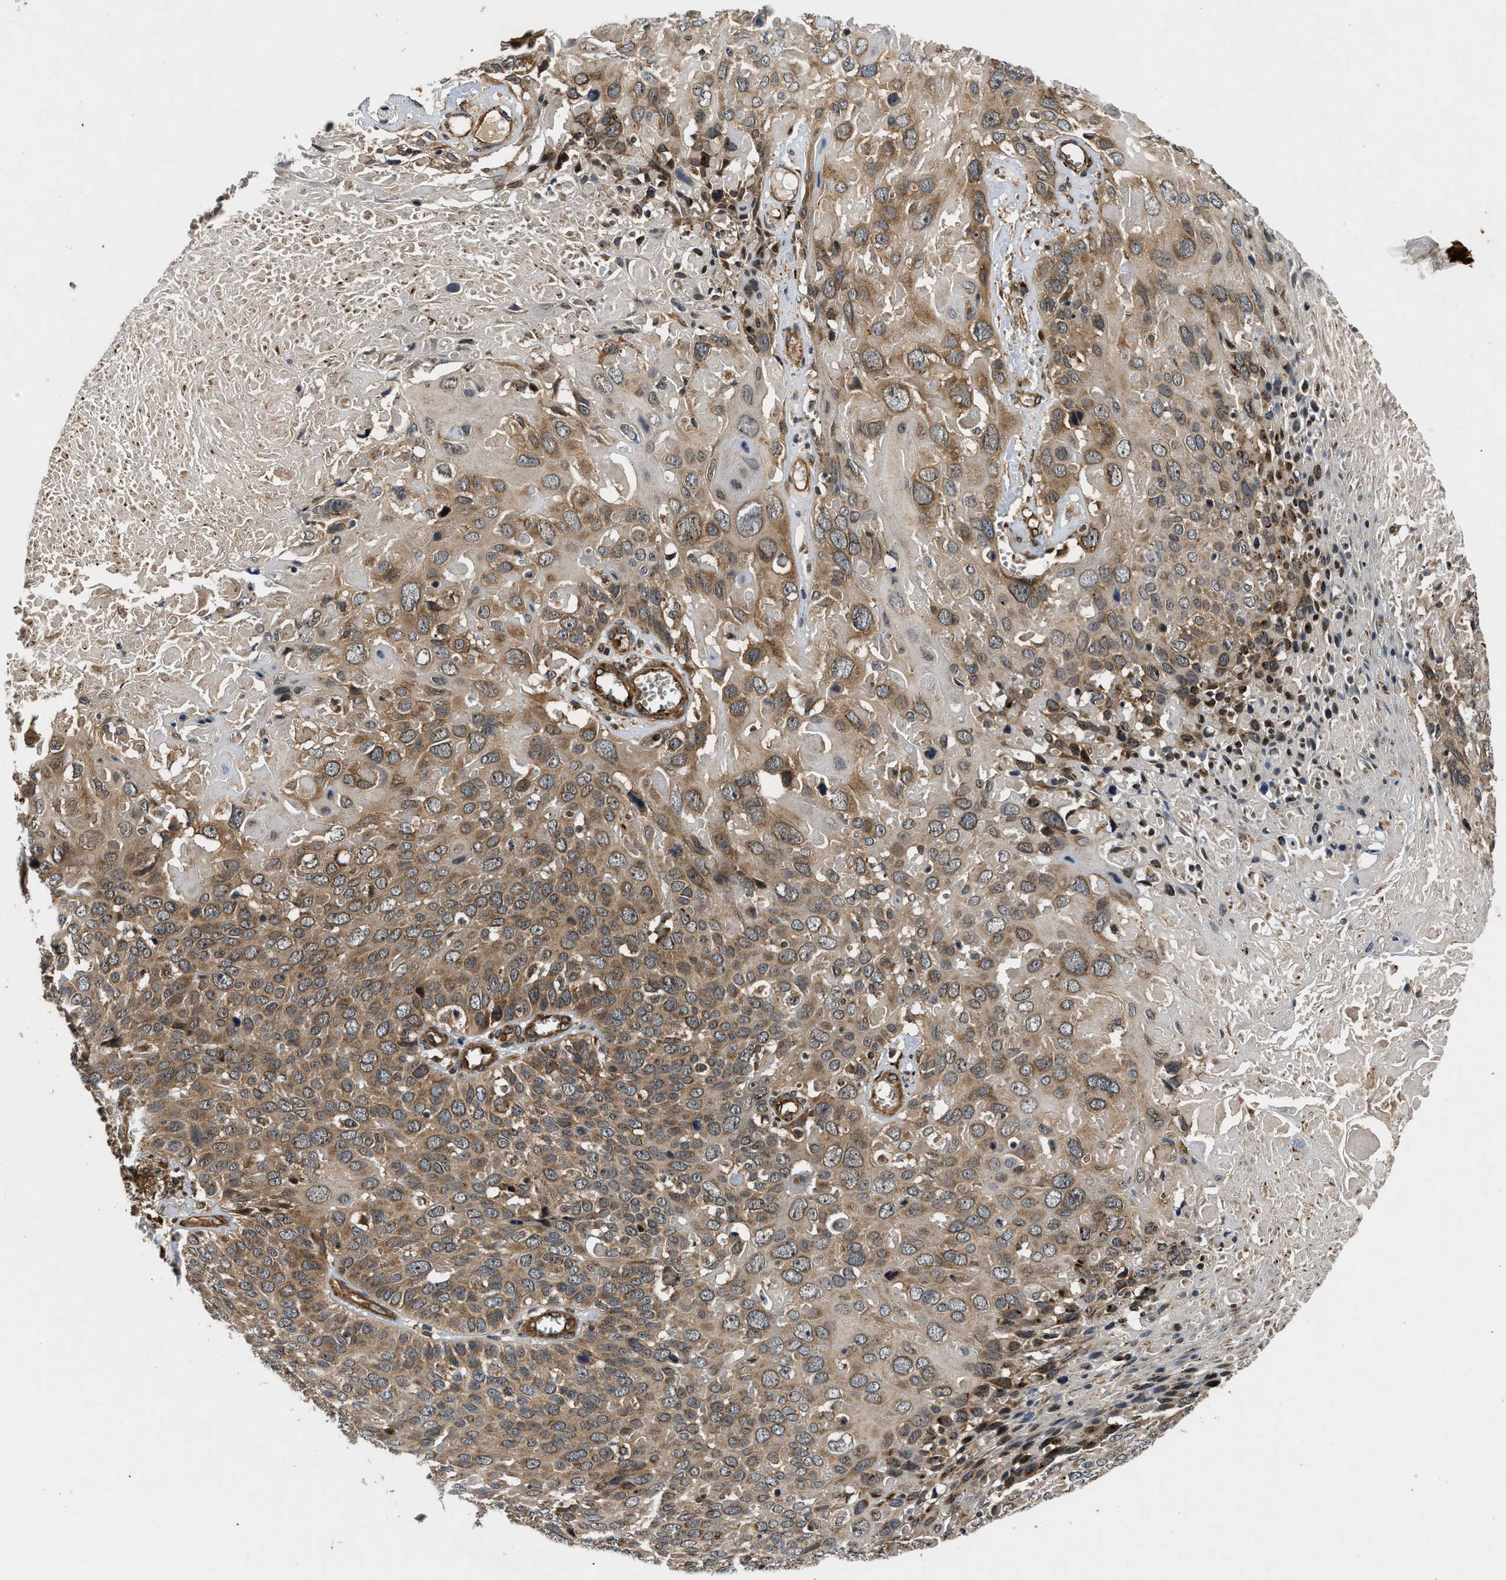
{"staining": {"intensity": "moderate", "quantity": ">75%", "location": "cytoplasmic/membranous"}, "tissue": "cervical cancer", "cell_type": "Tumor cells", "image_type": "cancer", "snomed": [{"axis": "morphology", "description": "Squamous cell carcinoma, NOS"}, {"axis": "topography", "description": "Cervix"}], "caption": "The histopathology image shows immunohistochemical staining of squamous cell carcinoma (cervical). There is moderate cytoplasmic/membranous positivity is appreciated in approximately >75% of tumor cells.", "gene": "PNPLA8", "patient": {"sex": "female", "age": 74}}